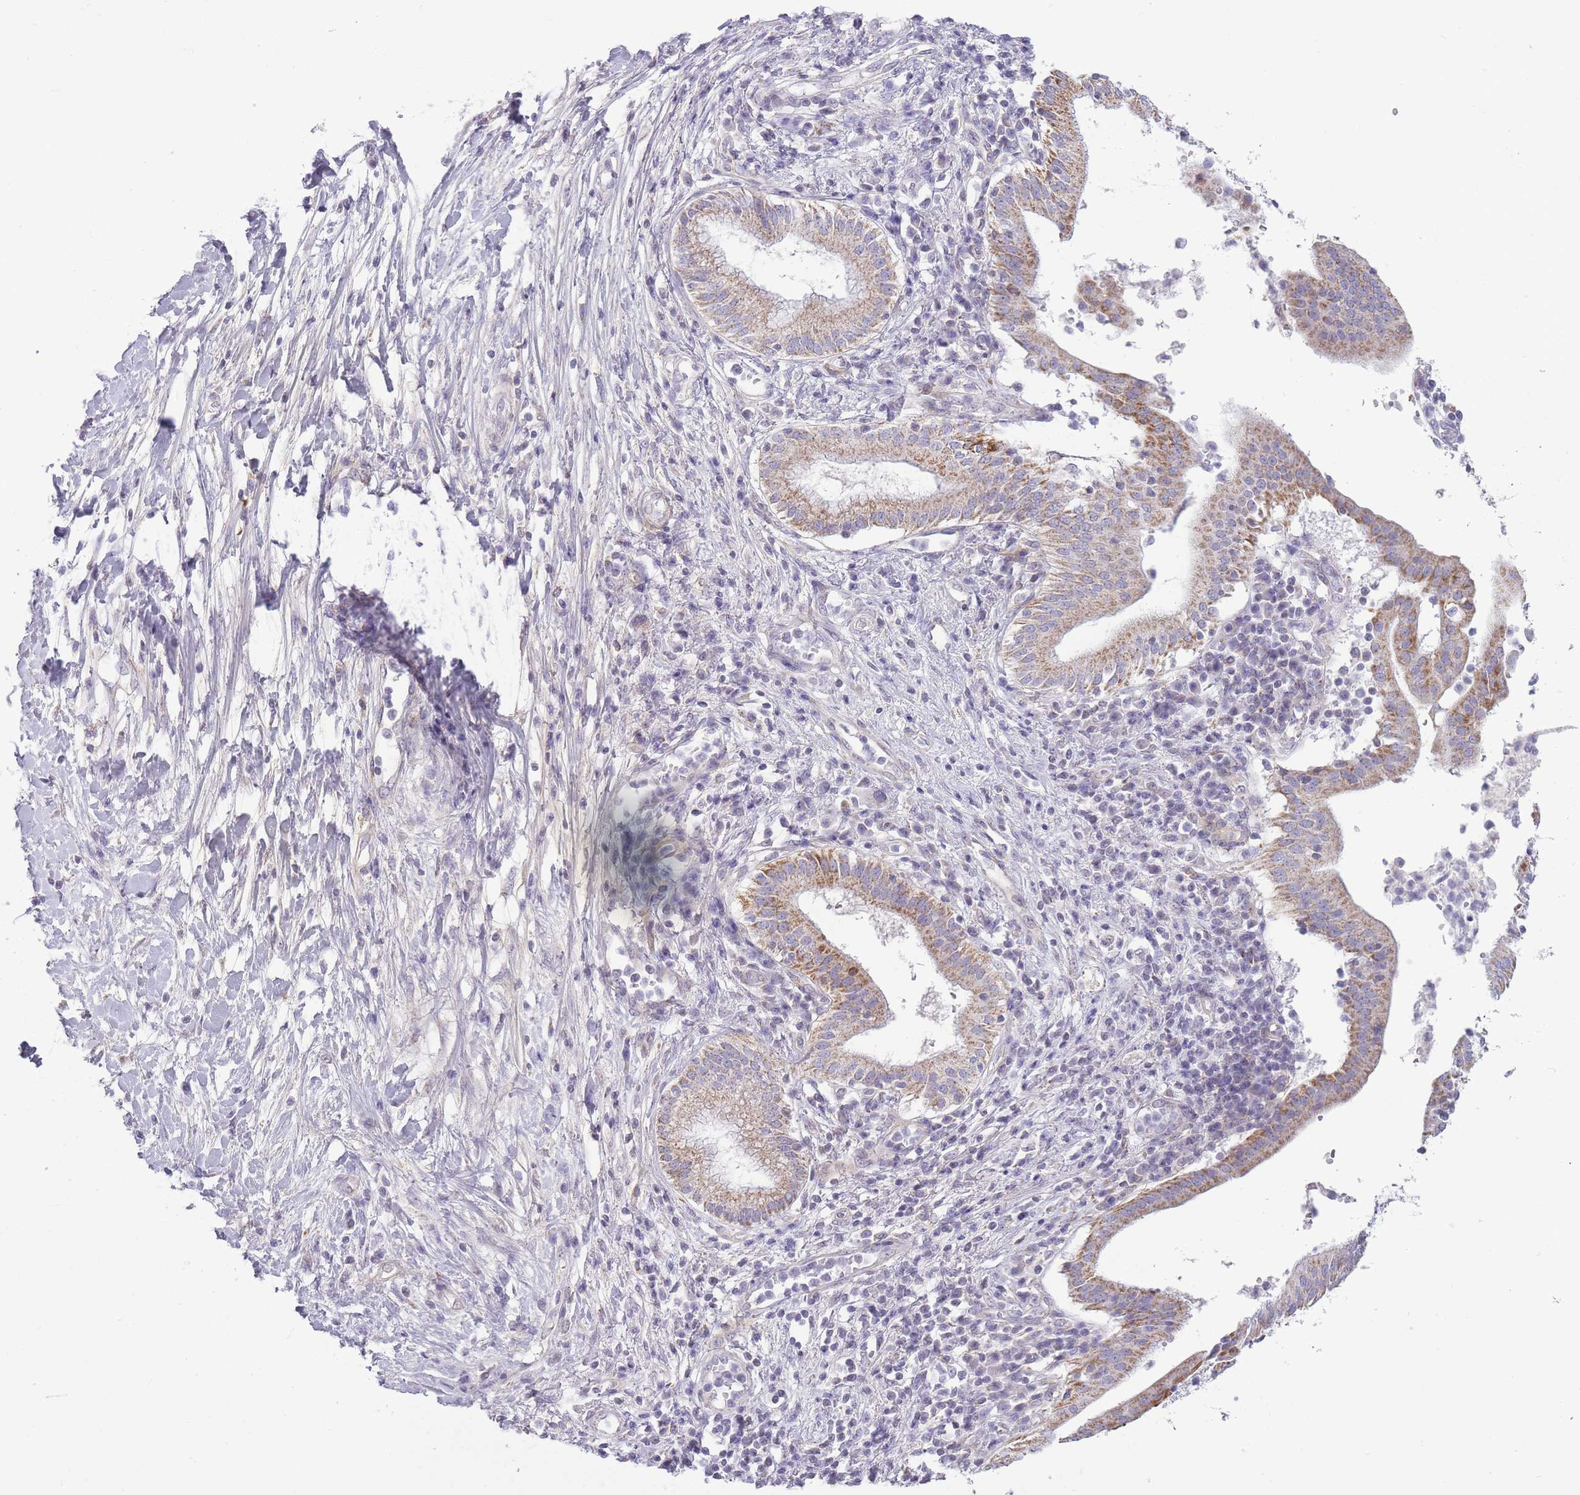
{"staining": {"intensity": "moderate", "quantity": ">75%", "location": "cytoplasmic/membranous"}, "tissue": "pancreatic cancer", "cell_type": "Tumor cells", "image_type": "cancer", "snomed": [{"axis": "morphology", "description": "Adenocarcinoma, NOS"}, {"axis": "topography", "description": "Pancreas"}], "caption": "This histopathology image displays adenocarcinoma (pancreatic) stained with immunohistochemistry to label a protein in brown. The cytoplasmic/membranous of tumor cells show moderate positivity for the protein. Nuclei are counter-stained blue.", "gene": "ZBTB24", "patient": {"sex": "male", "age": 68}}